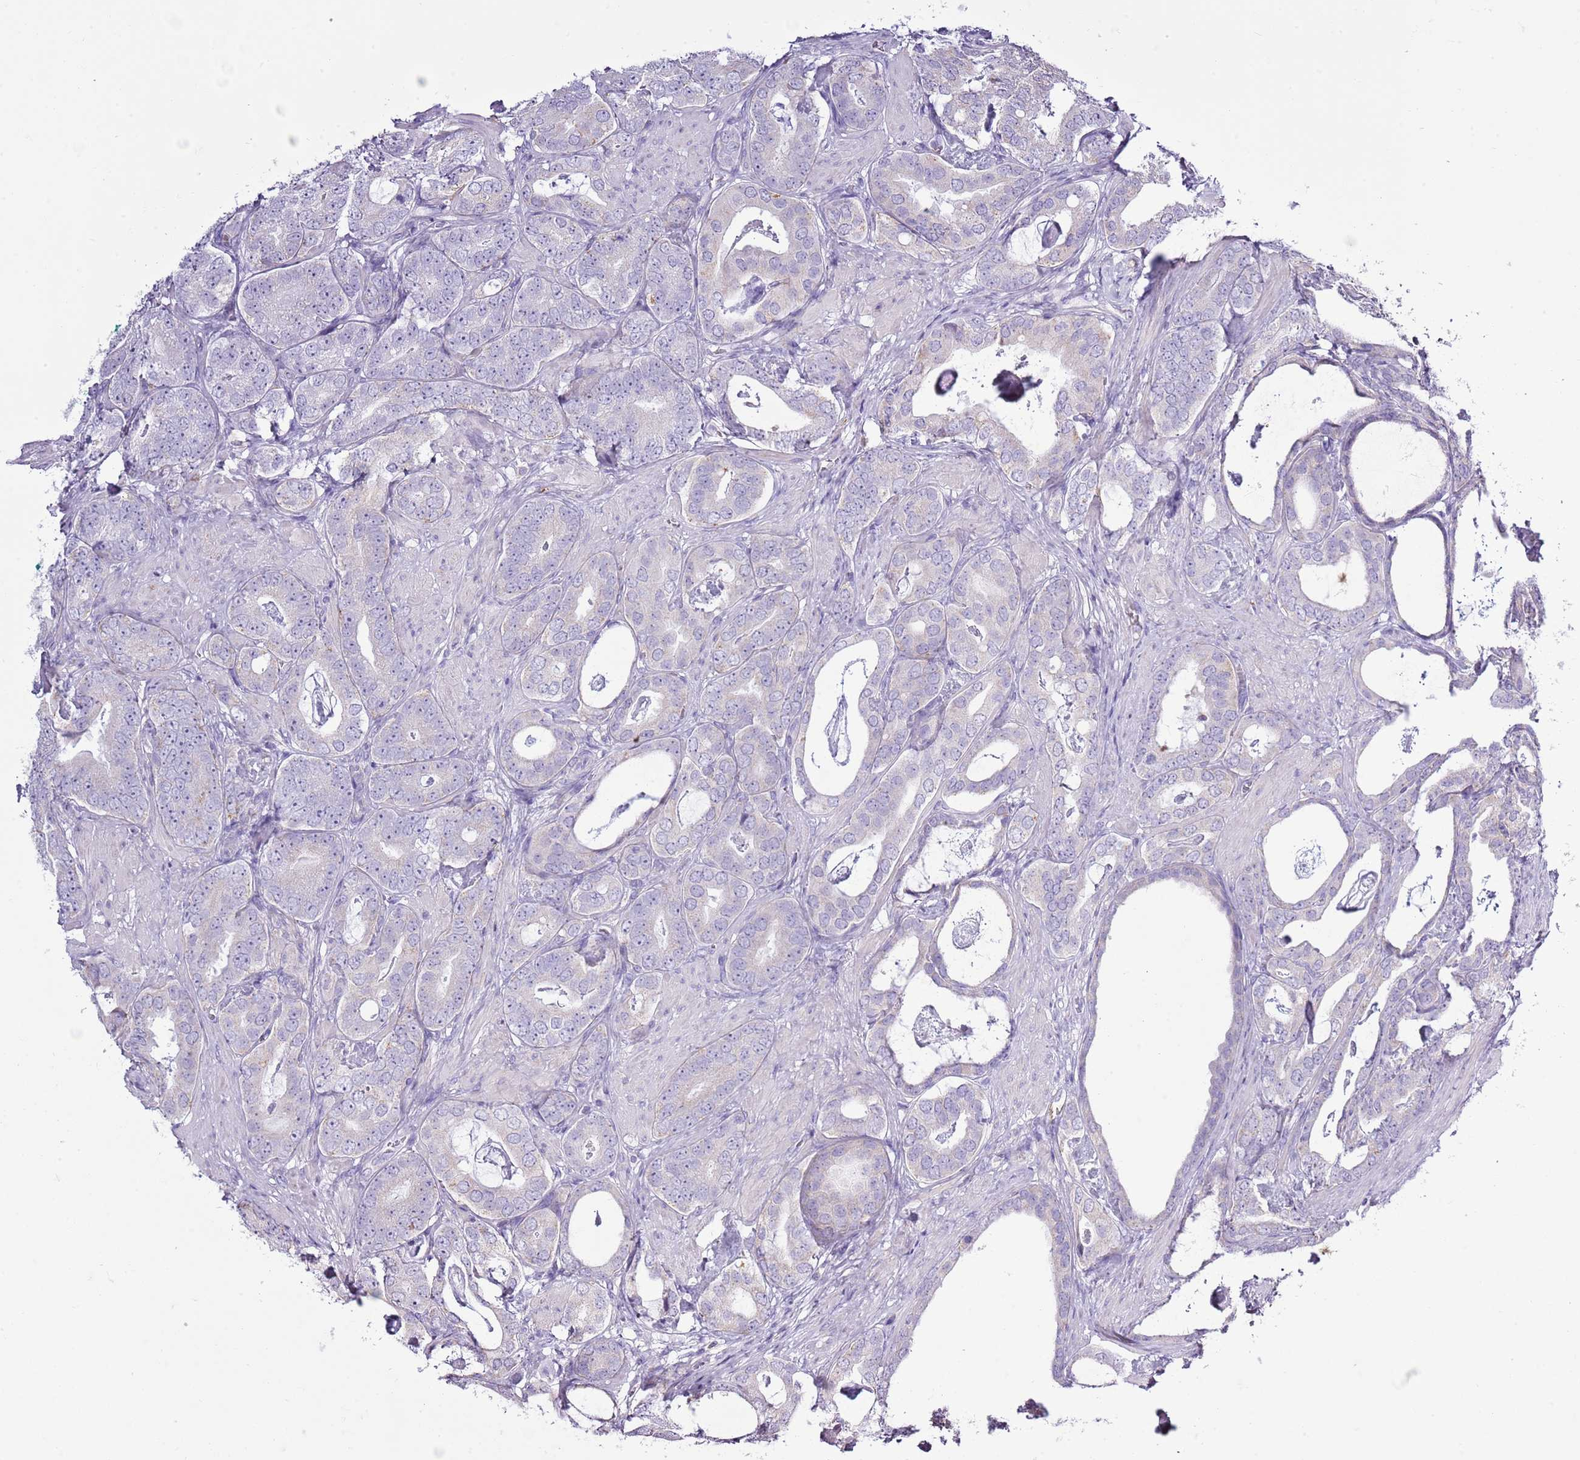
{"staining": {"intensity": "negative", "quantity": "none", "location": "none"}, "tissue": "prostate cancer", "cell_type": "Tumor cells", "image_type": "cancer", "snomed": [{"axis": "morphology", "description": "Adenocarcinoma, Low grade"}, {"axis": "topography", "description": "Prostate"}], "caption": "Tumor cells show no significant protein positivity in prostate cancer.", "gene": "SLC23A1", "patient": {"sex": "male", "age": 71}}